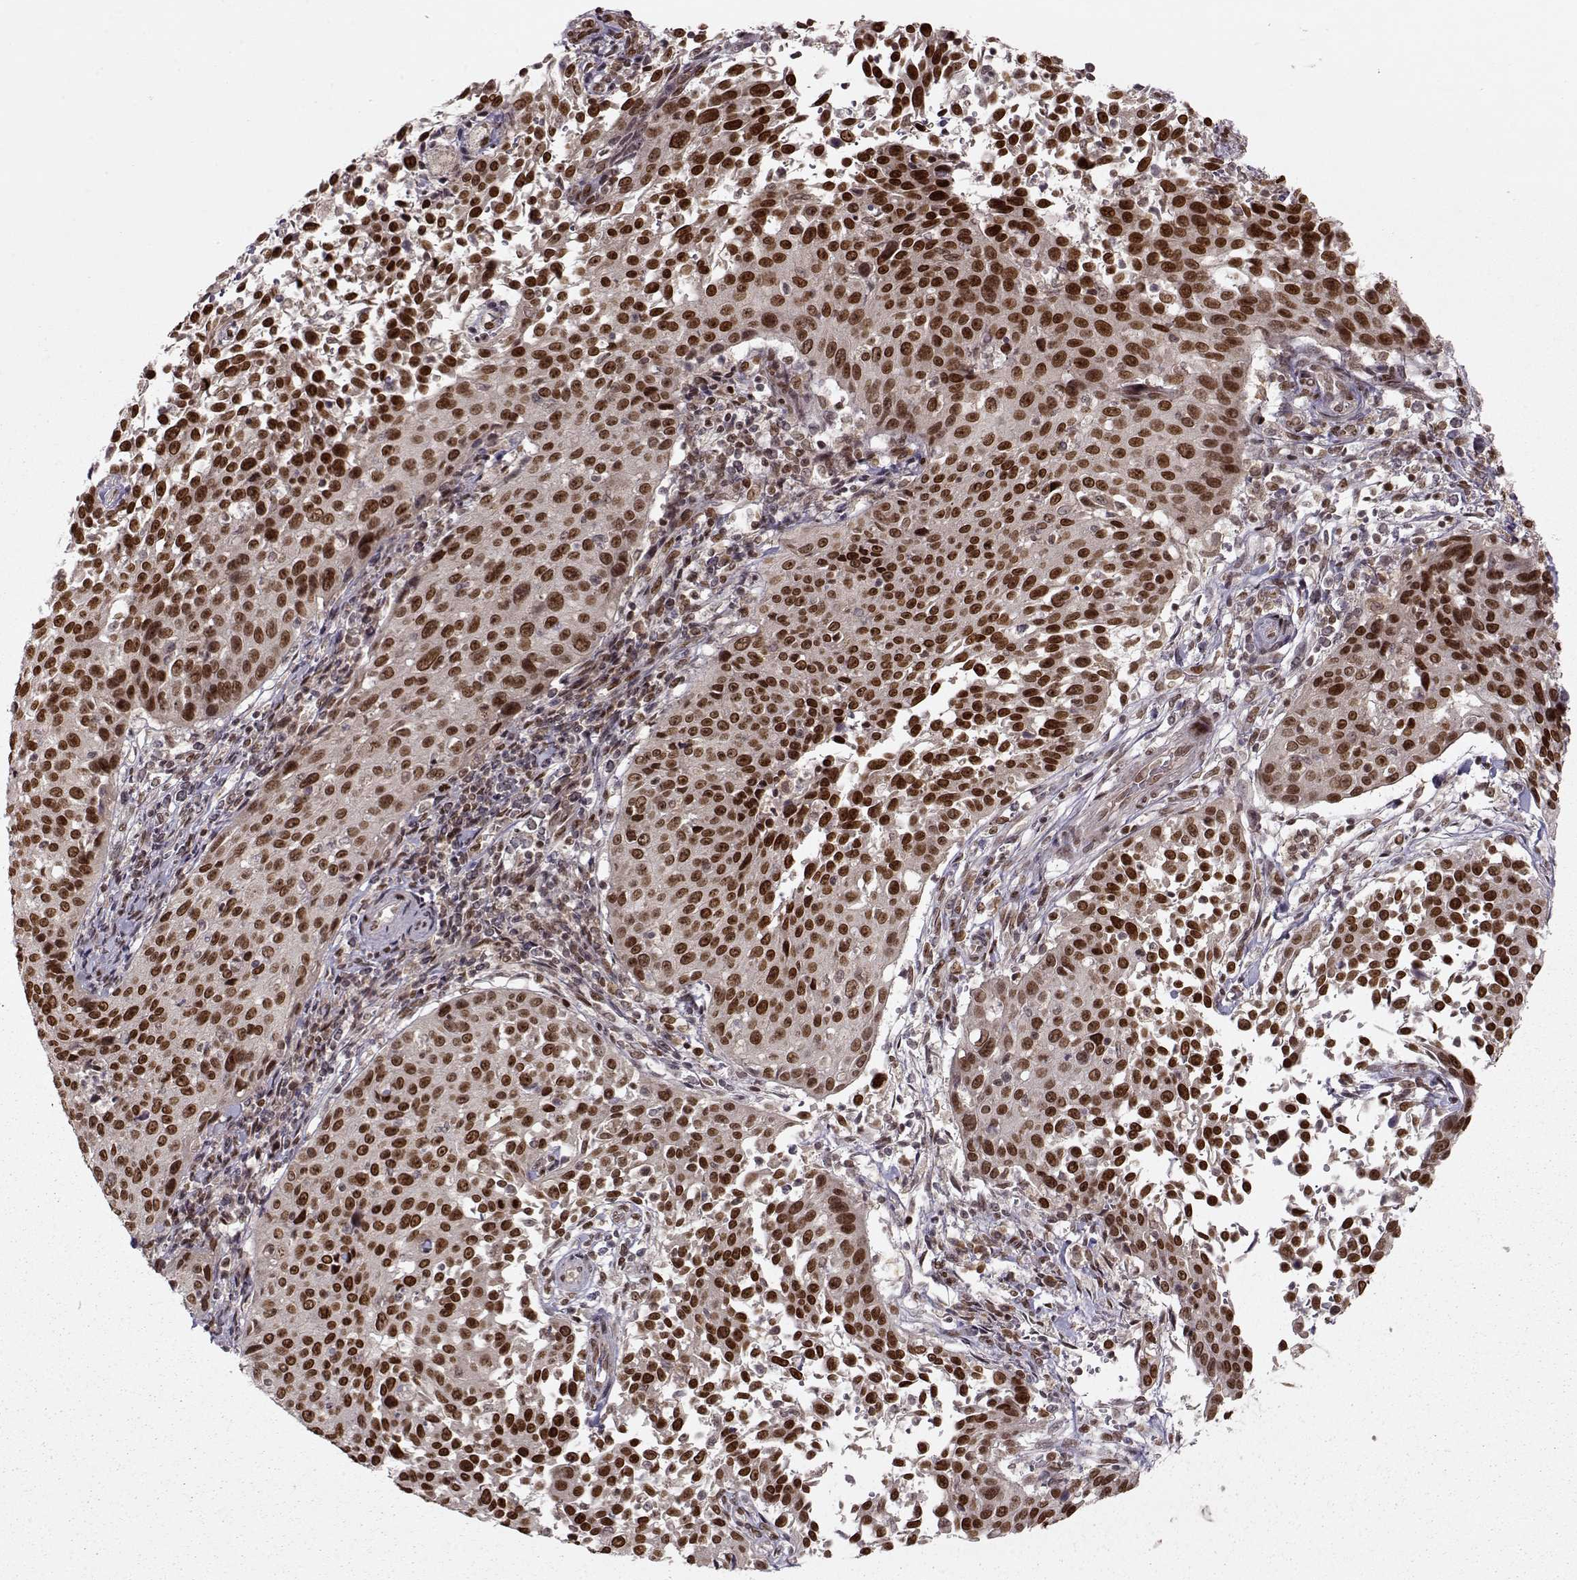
{"staining": {"intensity": "strong", "quantity": ">75%", "location": "nuclear"}, "tissue": "cervical cancer", "cell_type": "Tumor cells", "image_type": "cancer", "snomed": [{"axis": "morphology", "description": "Squamous cell carcinoma, NOS"}, {"axis": "topography", "description": "Cervix"}], "caption": "Brown immunohistochemical staining in cervical cancer (squamous cell carcinoma) demonstrates strong nuclear positivity in about >75% of tumor cells.", "gene": "RAI1", "patient": {"sex": "female", "age": 26}}